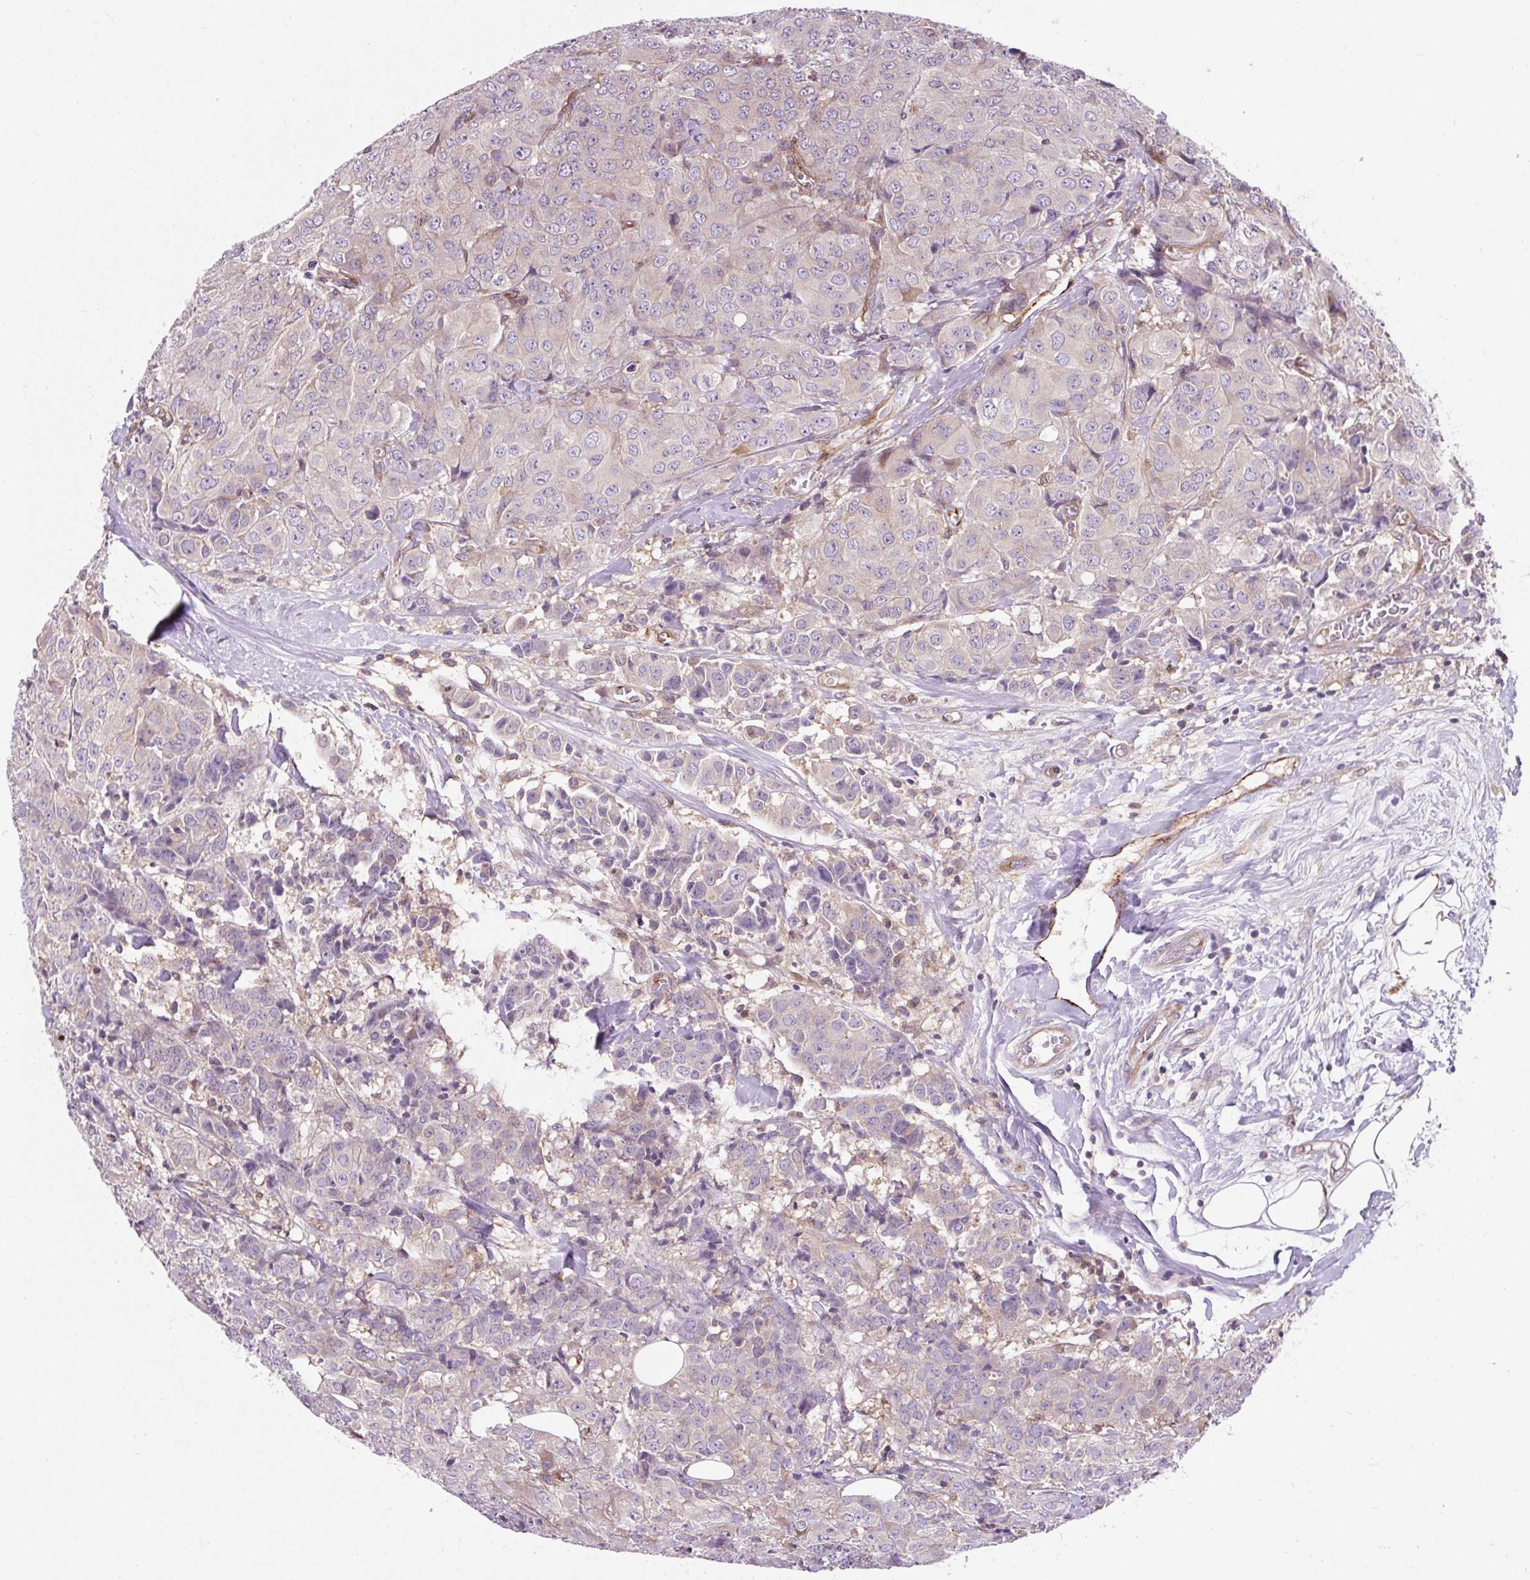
{"staining": {"intensity": "negative", "quantity": "none", "location": "none"}, "tissue": "breast cancer", "cell_type": "Tumor cells", "image_type": "cancer", "snomed": [{"axis": "morphology", "description": "Duct carcinoma"}, {"axis": "topography", "description": "Breast"}], "caption": "A high-resolution image shows immunohistochemistry (IHC) staining of invasive ductal carcinoma (breast), which reveals no significant positivity in tumor cells. (Immunohistochemistry, brightfield microscopy, high magnification).", "gene": "PCDHGB3", "patient": {"sex": "female", "age": 43}}